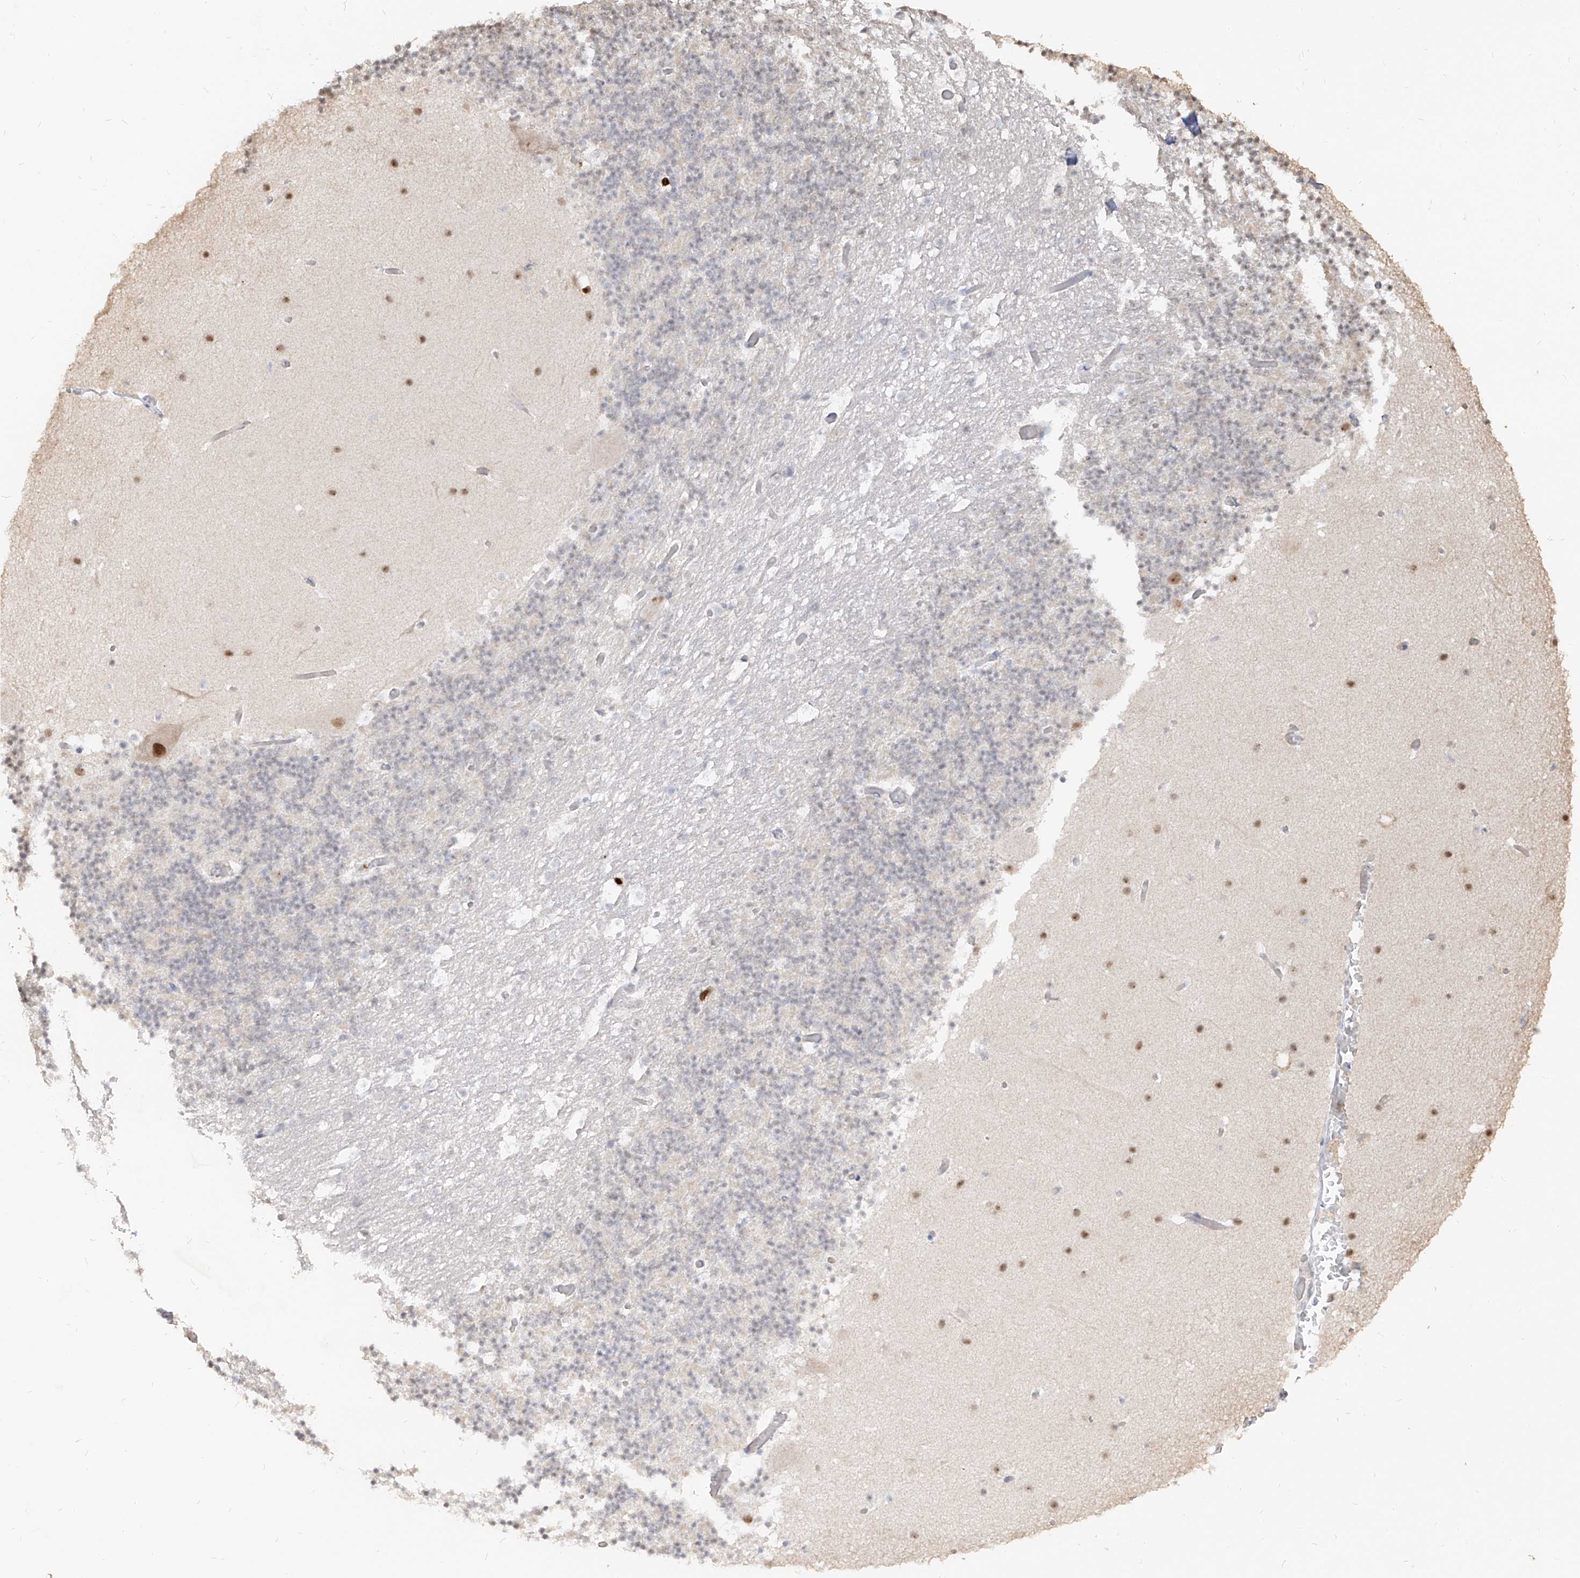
{"staining": {"intensity": "negative", "quantity": "none", "location": "none"}, "tissue": "cerebellum", "cell_type": "Cells in granular layer", "image_type": "normal", "snomed": [{"axis": "morphology", "description": "Normal tissue, NOS"}, {"axis": "topography", "description": "Cerebellum"}], "caption": "An image of human cerebellum is negative for staining in cells in granular layer. Brightfield microscopy of immunohistochemistry stained with DAB (brown) and hematoxylin (blue), captured at high magnification.", "gene": "ZNF227", "patient": {"sex": "male", "age": 57}}